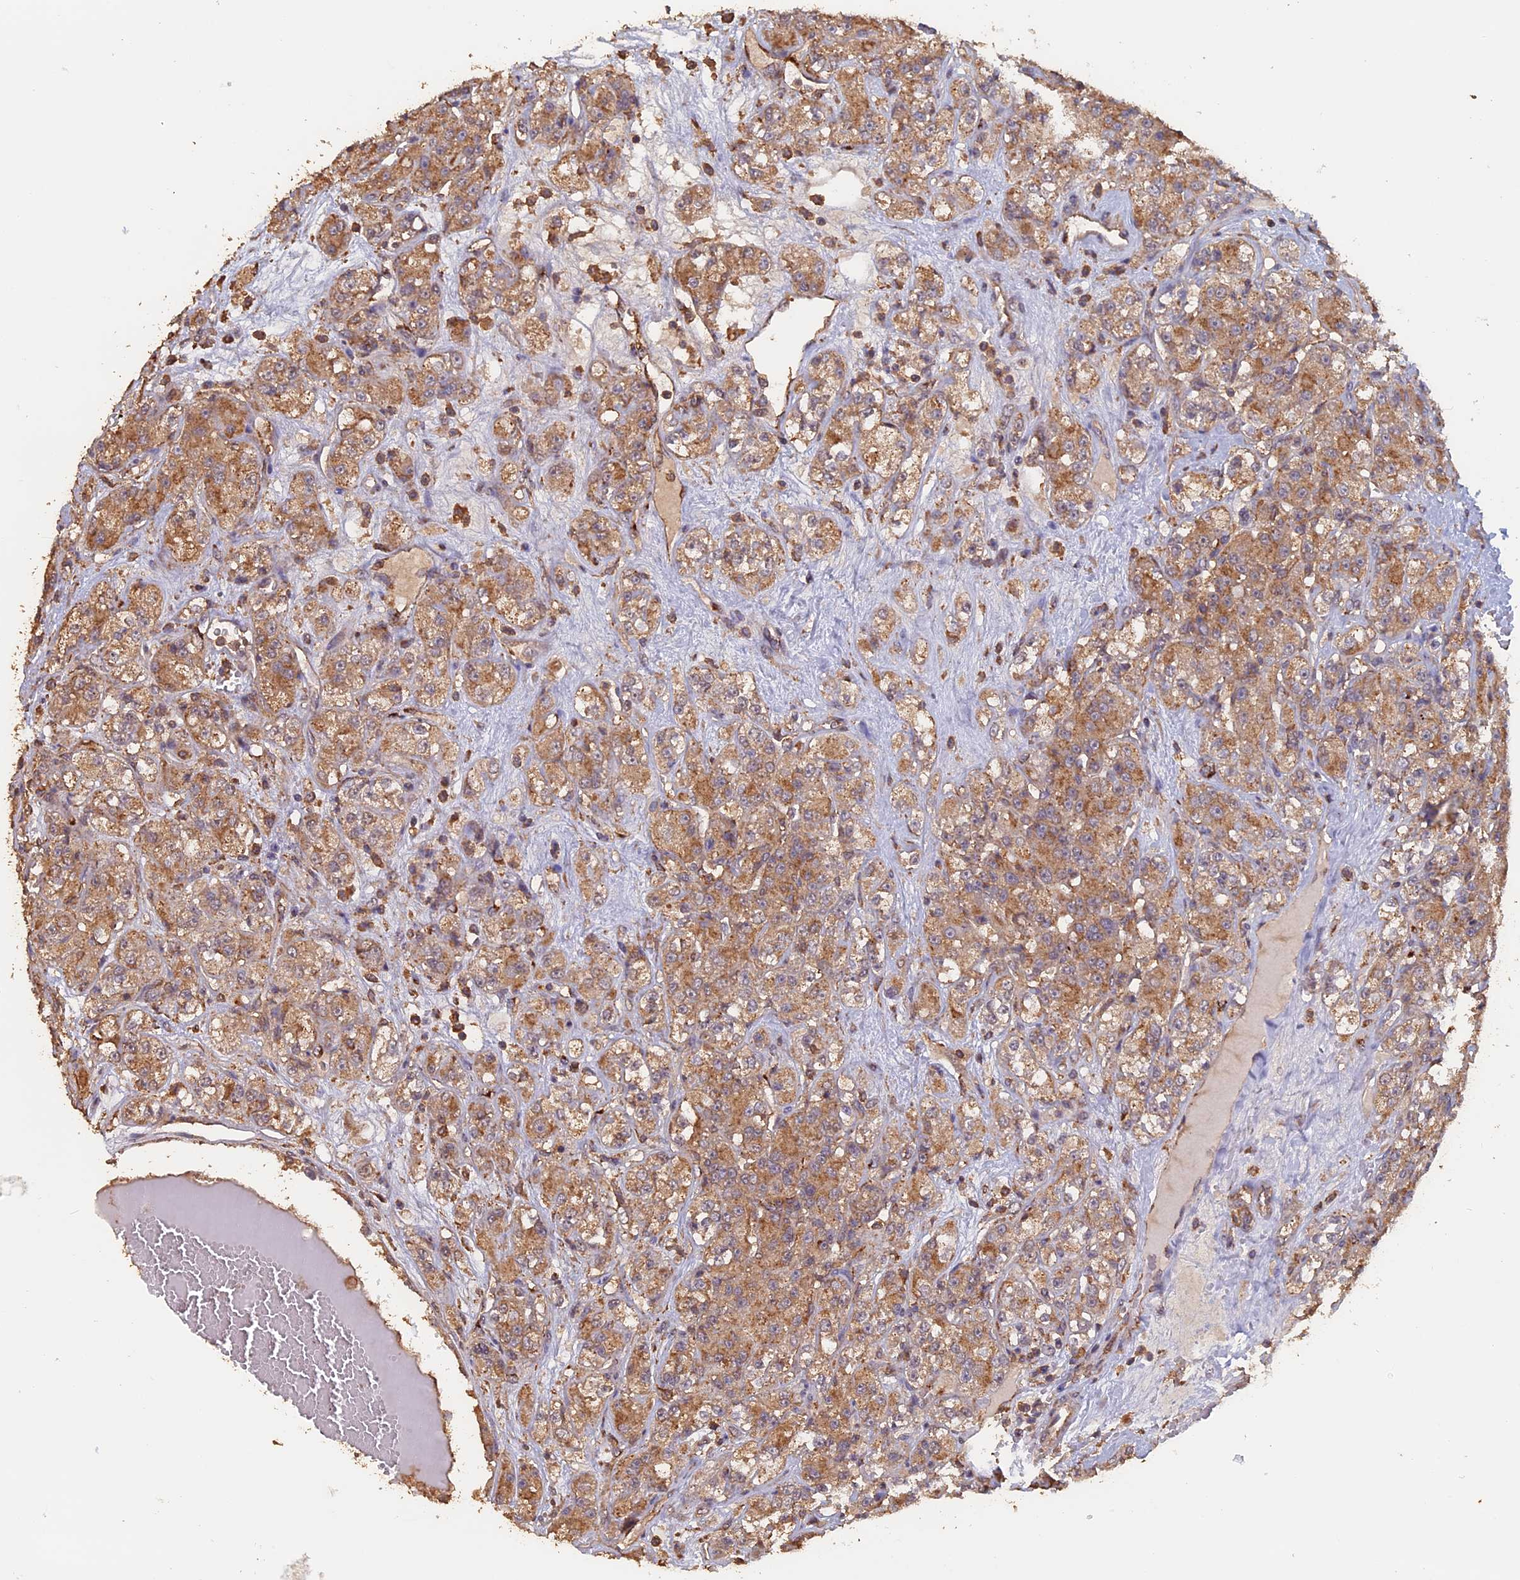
{"staining": {"intensity": "moderate", "quantity": ">75%", "location": "cytoplasmic/membranous"}, "tissue": "renal cancer", "cell_type": "Tumor cells", "image_type": "cancer", "snomed": [{"axis": "morphology", "description": "Normal tissue, NOS"}, {"axis": "morphology", "description": "Adenocarcinoma, NOS"}, {"axis": "topography", "description": "Kidney"}], "caption": "Immunohistochemistry (IHC) staining of renal adenocarcinoma, which shows medium levels of moderate cytoplasmic/membranous expression in approximately >75% of tumor cells indicating moderate cytoplasmic/membranous protein staining. The staining was performed using DAB (brown) for protein detection and nuclei were counterstained in hematoxylin (blue).", "gene": "PIGQ", "patient": {"sex": "male", "age": 61}}